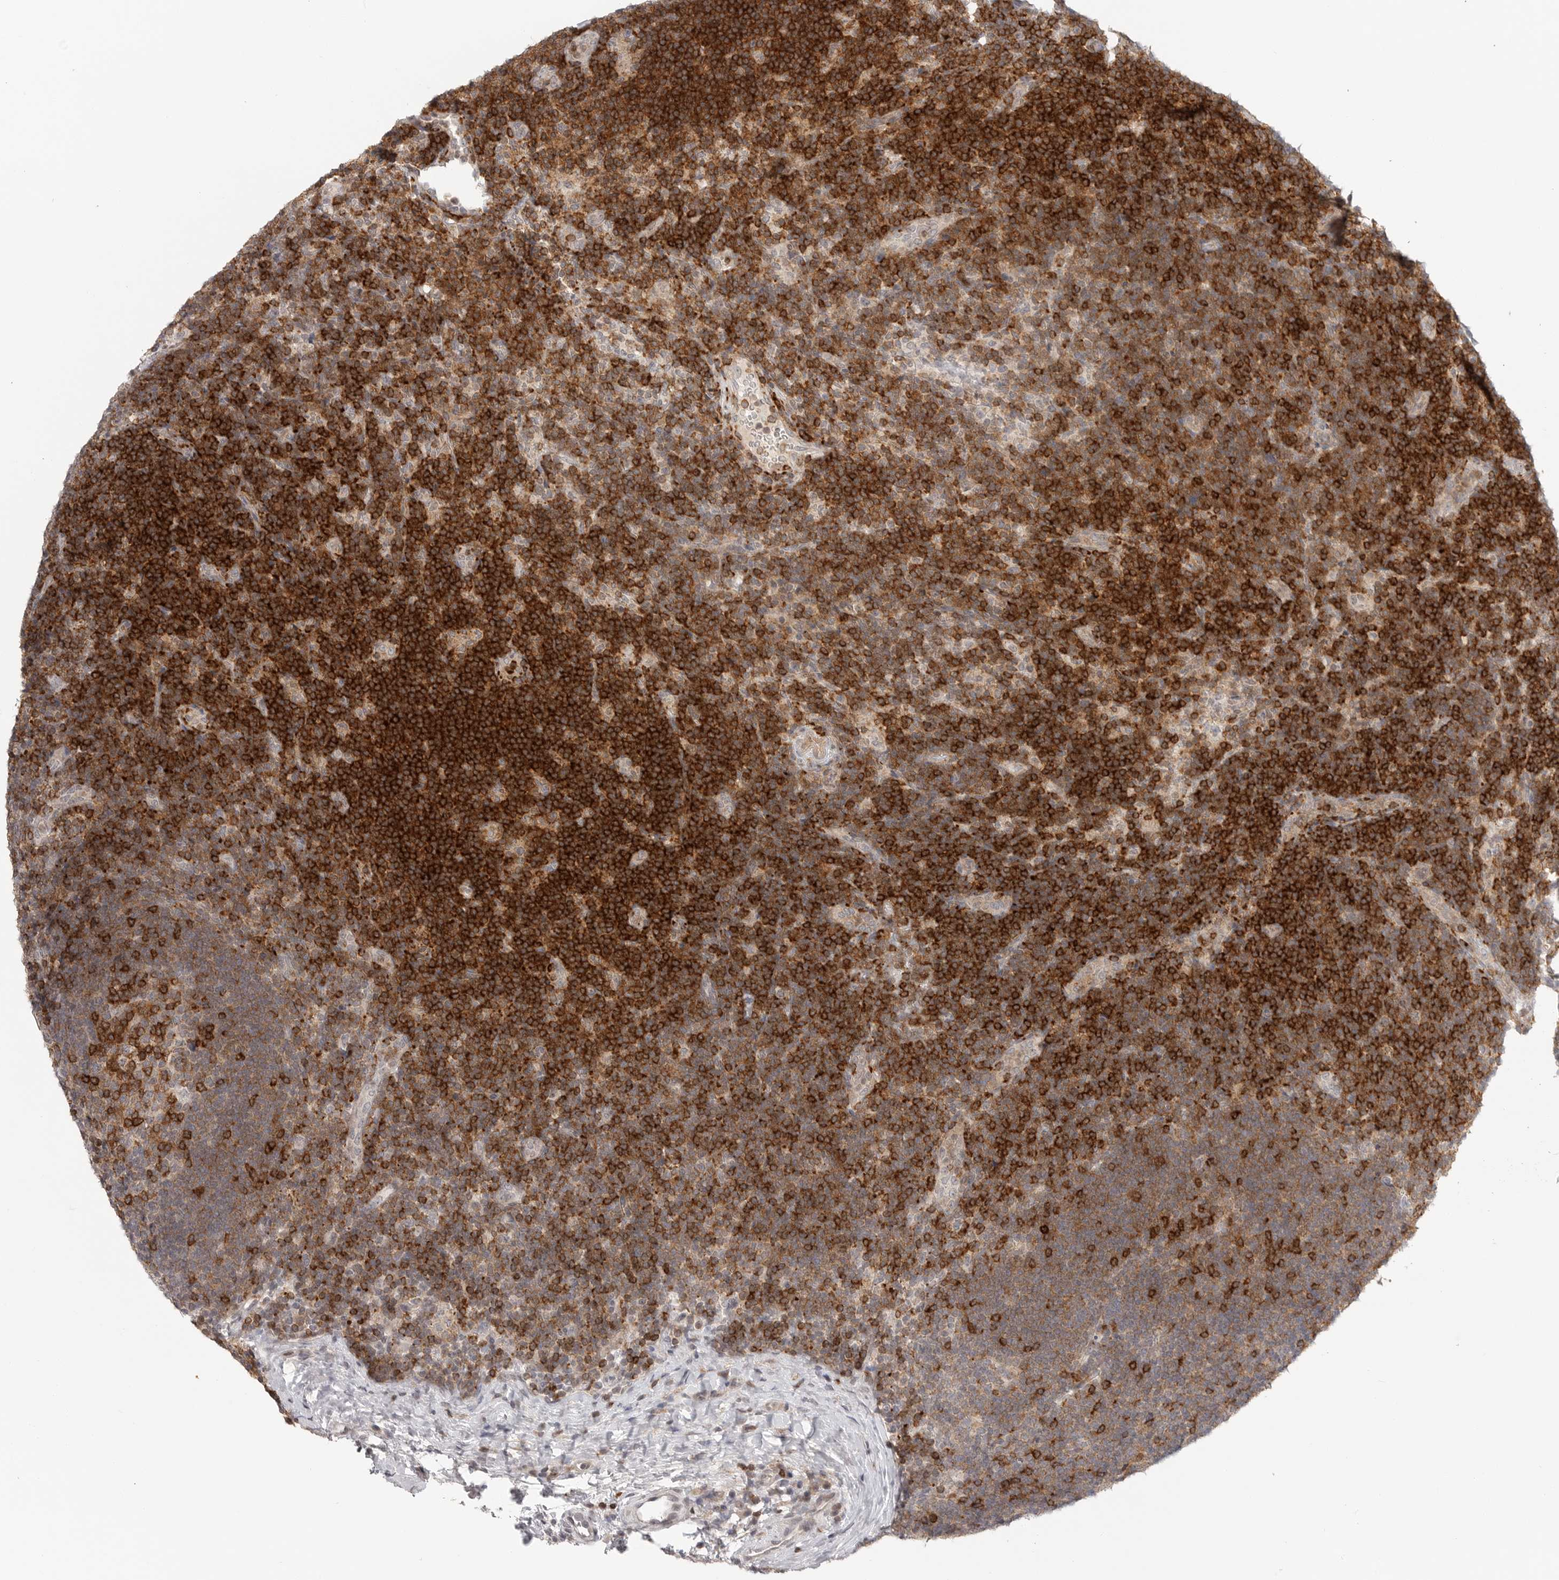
{"staining": {"intensity": "strong", "quantity": ">75%", "location": "cytoplasmic/membranous"}, "tissue": "lymph node", "cell_type": "Germinal center cells", "image_type": "normal", "snomed": [{"axis": "morphology", "description": "Normal tissue, NOS"}, {"axis": "topography", "description": "Lymph node"}], "caption": "High-power microscopy captured an immunohistochemistry (IHC) image of normal lymph node, revealing strong cytoplasmic/membranous expression in about >75% of germinal center cells. The staining is performed using DAB (3,3'-diaminobenzidine) brown chromogen to label protein expression. The nuclei are counter-stained blue using hematoxylin.", "gene": "SH3KBP1", "patient": {"sex": "female", "age": 22}}